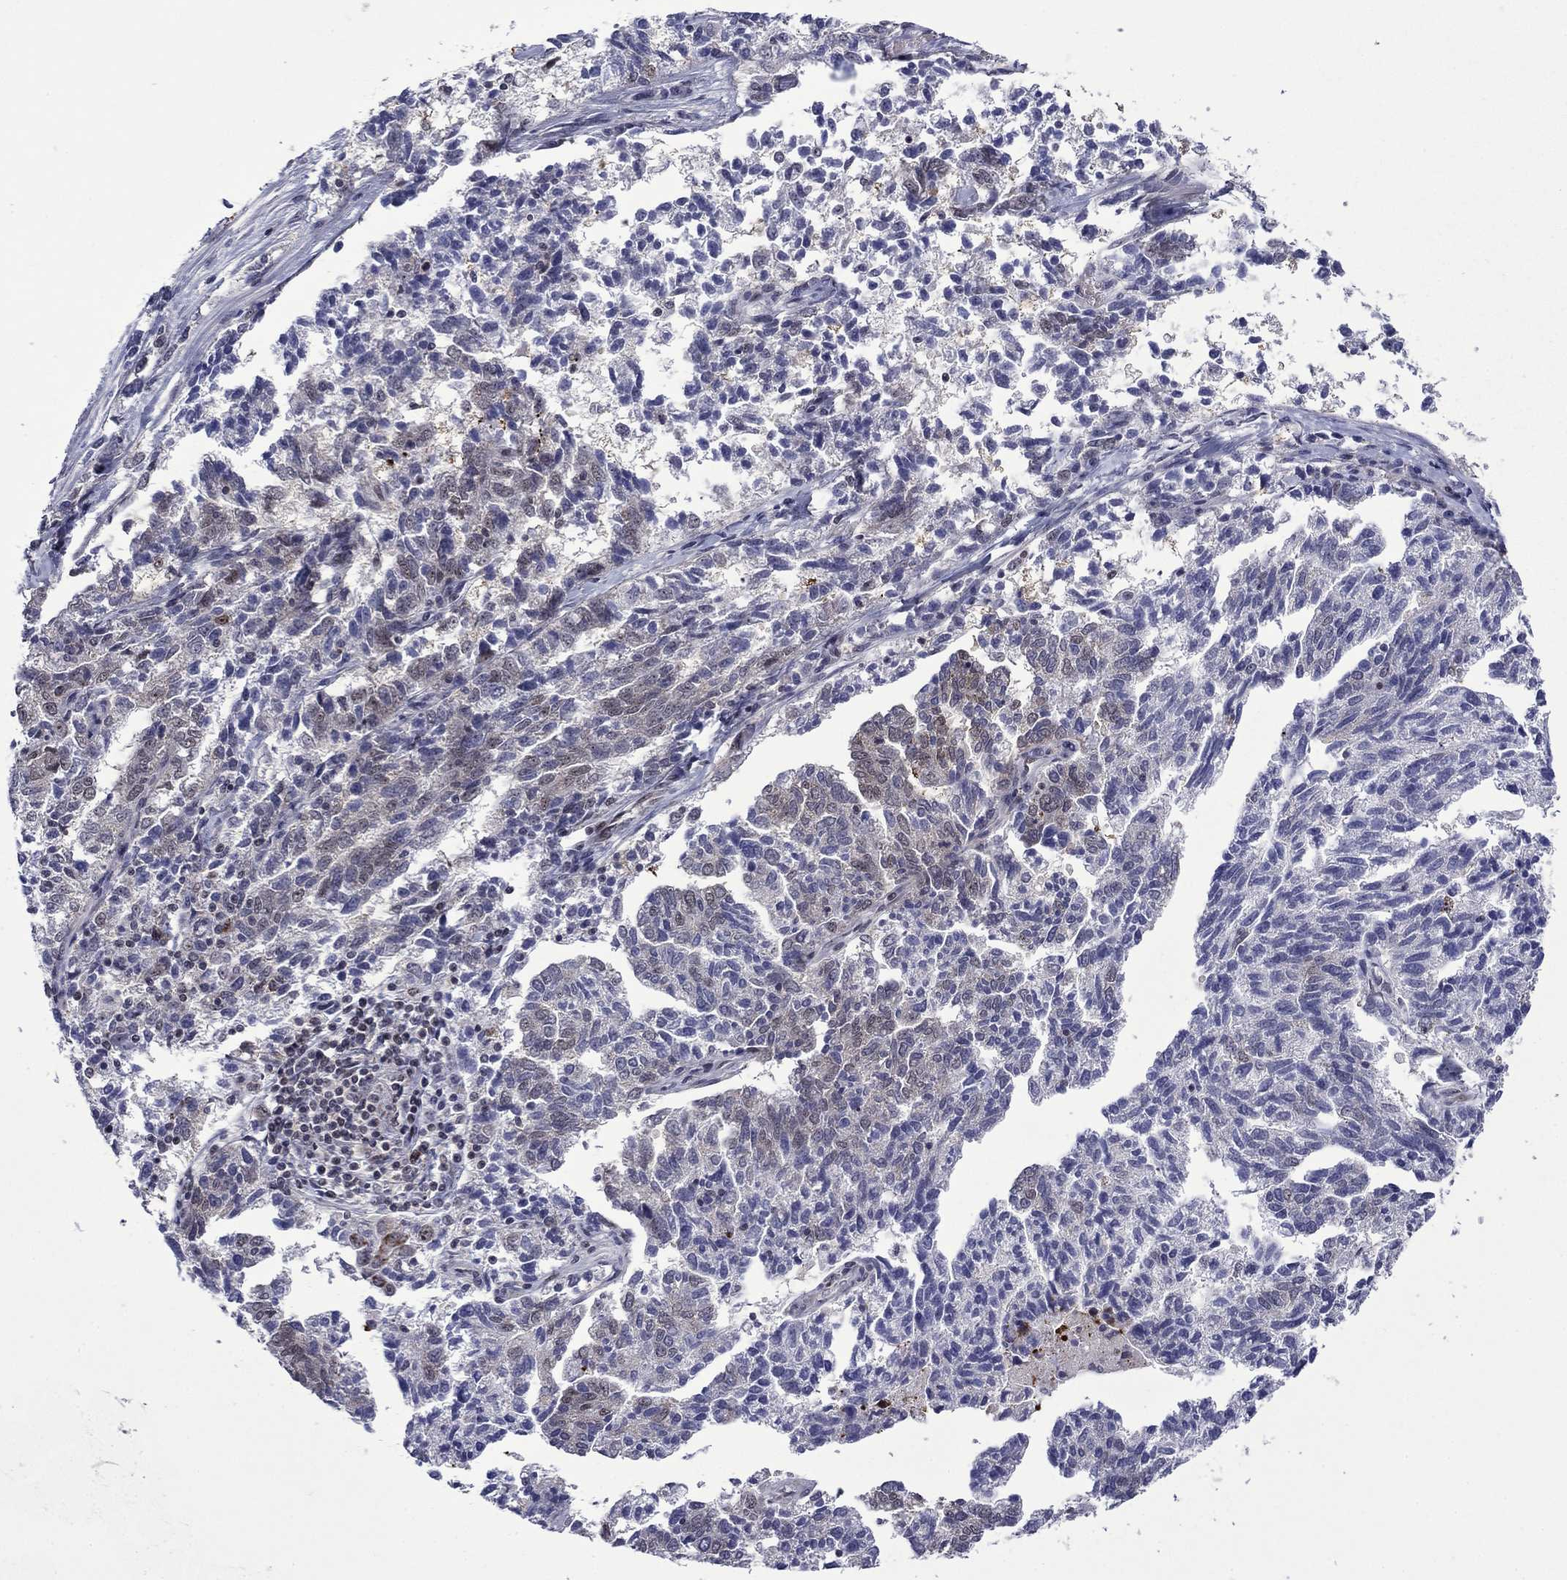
{"staining": {"intensity": "negative", "quantity": "none", "location": "none"}, "tissue": "ovarian cancer", "cell_type": "Tumor cells", "image_type": "cancer", "snomed": [{"axis": "morphology", "description": "Cystadenocarcinoma, serous, NOS"}, {"axis": "topography", "description": "Ovary"}], "caption": "IHC of ovarian cancer (serous cystadenocarcinoma) shows no staining in tumor cells. Brightfield microscopy of IHC stained with DAB (brown) and hematoxylin (blue), captured at high magnification.", "gene": "SURF2", "patient": {"sex": "female", "age": 71}}